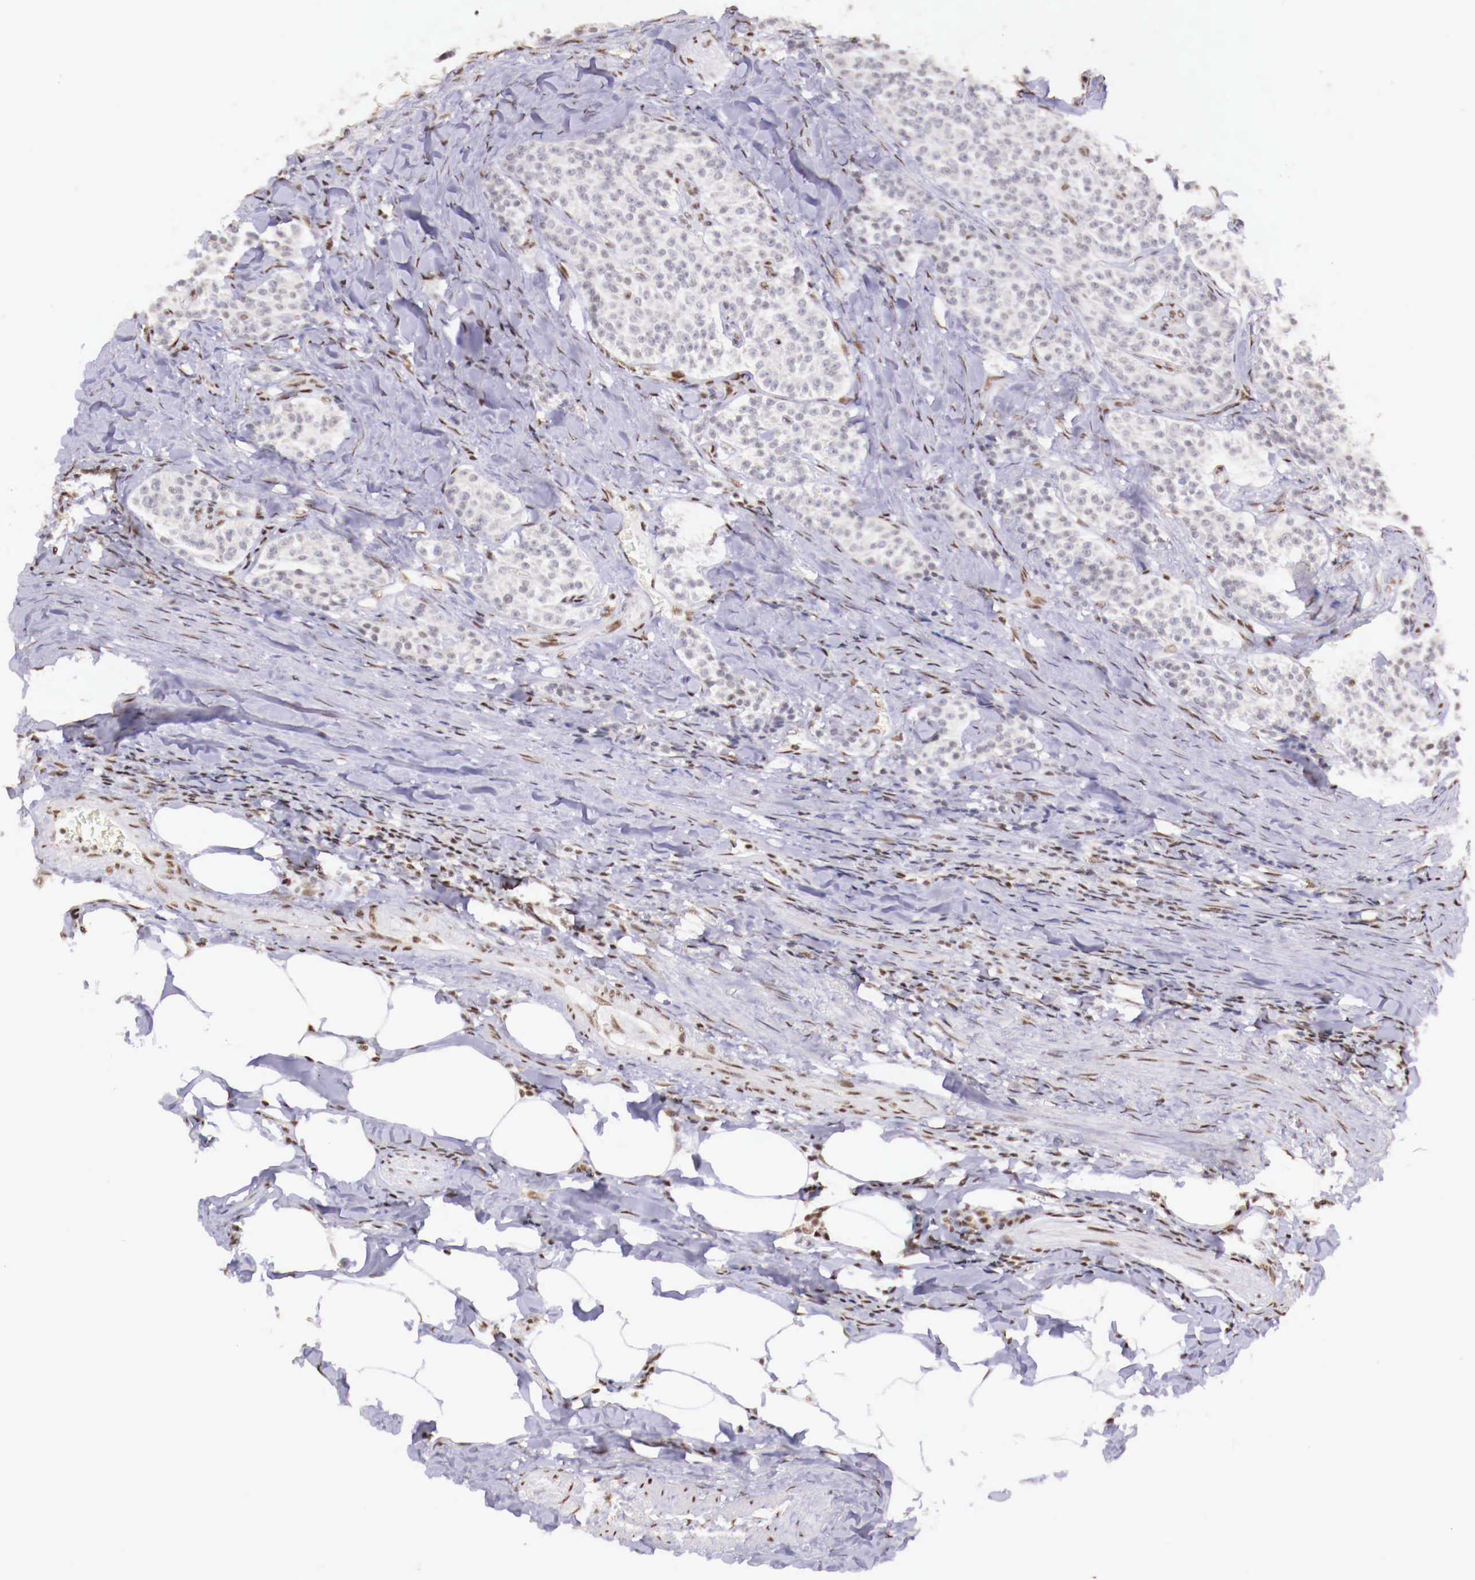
{"staining": {"intensity": "negative", "quantity": "none", "location": "none"}, "tissue": "carcinoid", "cell_type": "Tumor cells", "image_type": "cancer", "snomed": [{"axis": "morphology", "description": "Carcinoid, malignant, NOS"}, {"axis": "topography", "description": "Stomach"}], "caption": "Immunohistochemistry (IHC) image of neoplastic tissue: malignant carcinoid stained with DAB reveals no significant protein staining in tumor cells.", "gene": "SP1", "patient": {"sex": "female", "age": 76}}